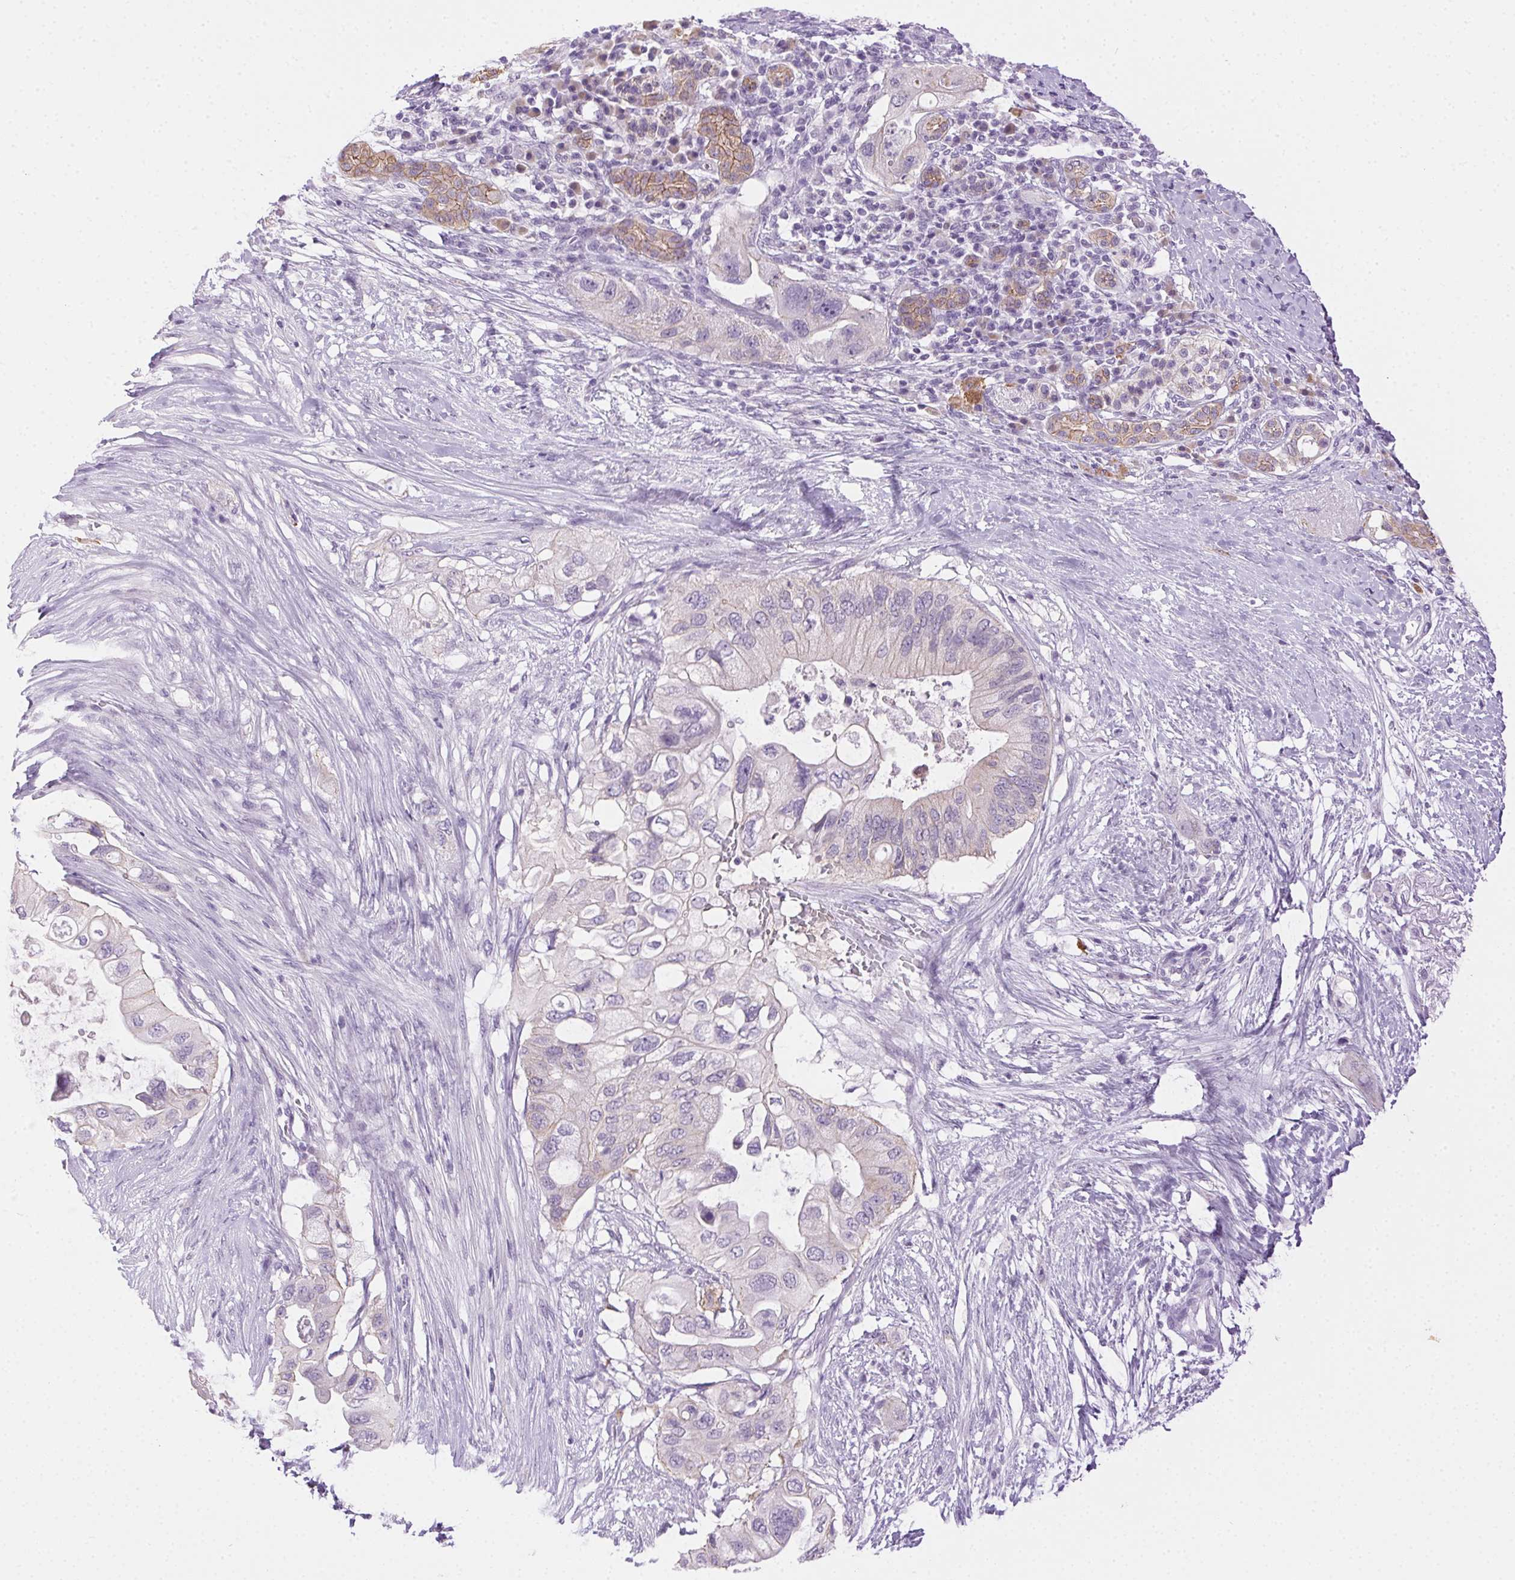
{"staining": {"intensity": "weak", "quantity": "<25%", "location": "cytoplasmic/membranous"}, "tissue": "pancreatic cancer", "cell_type": "Tumor cells", "image_type": "cancer", "snomed": [{"axis": "morphology", "description": "Adenocarcinoma, NOS"}, {"axis": "topography", "description": "Pancreas"}], "caption": "Human pancreatic cancer (adenocarcinoma) stained for a protein using immunohistochemistry (IHC) exhibits no expression in tumor cells.", "gene": "CLDN10", "patient": {"sex": "female", "age": 72}}